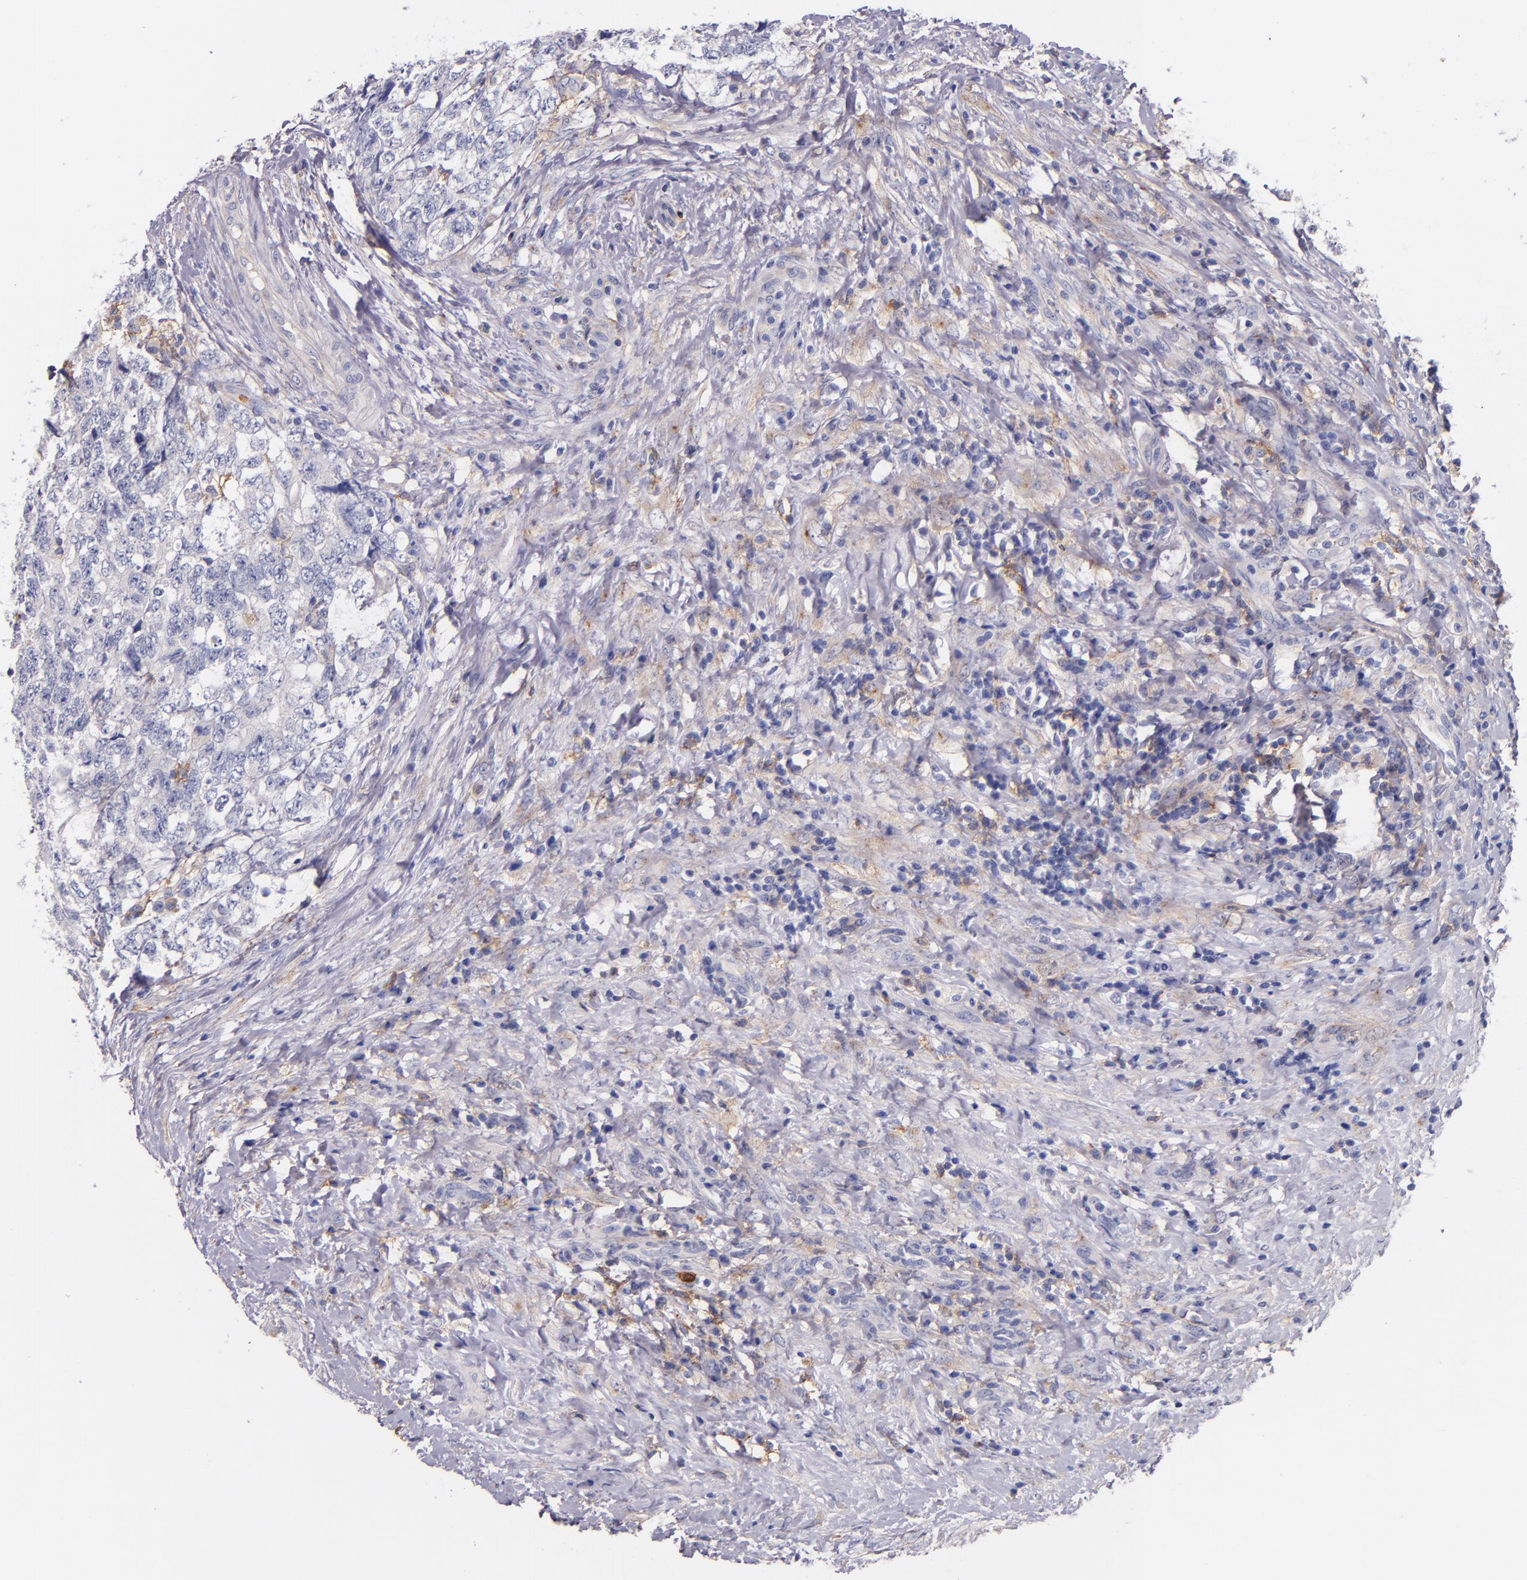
{"staining": {"intensity": "negative", "quantity": "none", "location": "none"}, "tissue": "testis cancer", "cell_type": "Tumor cells", "image_type": "cancer", "snomed": [{"axis": "morphology", "description": "Carcinoma, Embryonal, NOS"}, {"axis": "topography", "description": "Testis"}], "caption": "Tumor cells show no significant protein staining in testis cancer.", "gene": "C5AR1", "patient": {"sex": "male", "age": 31}}